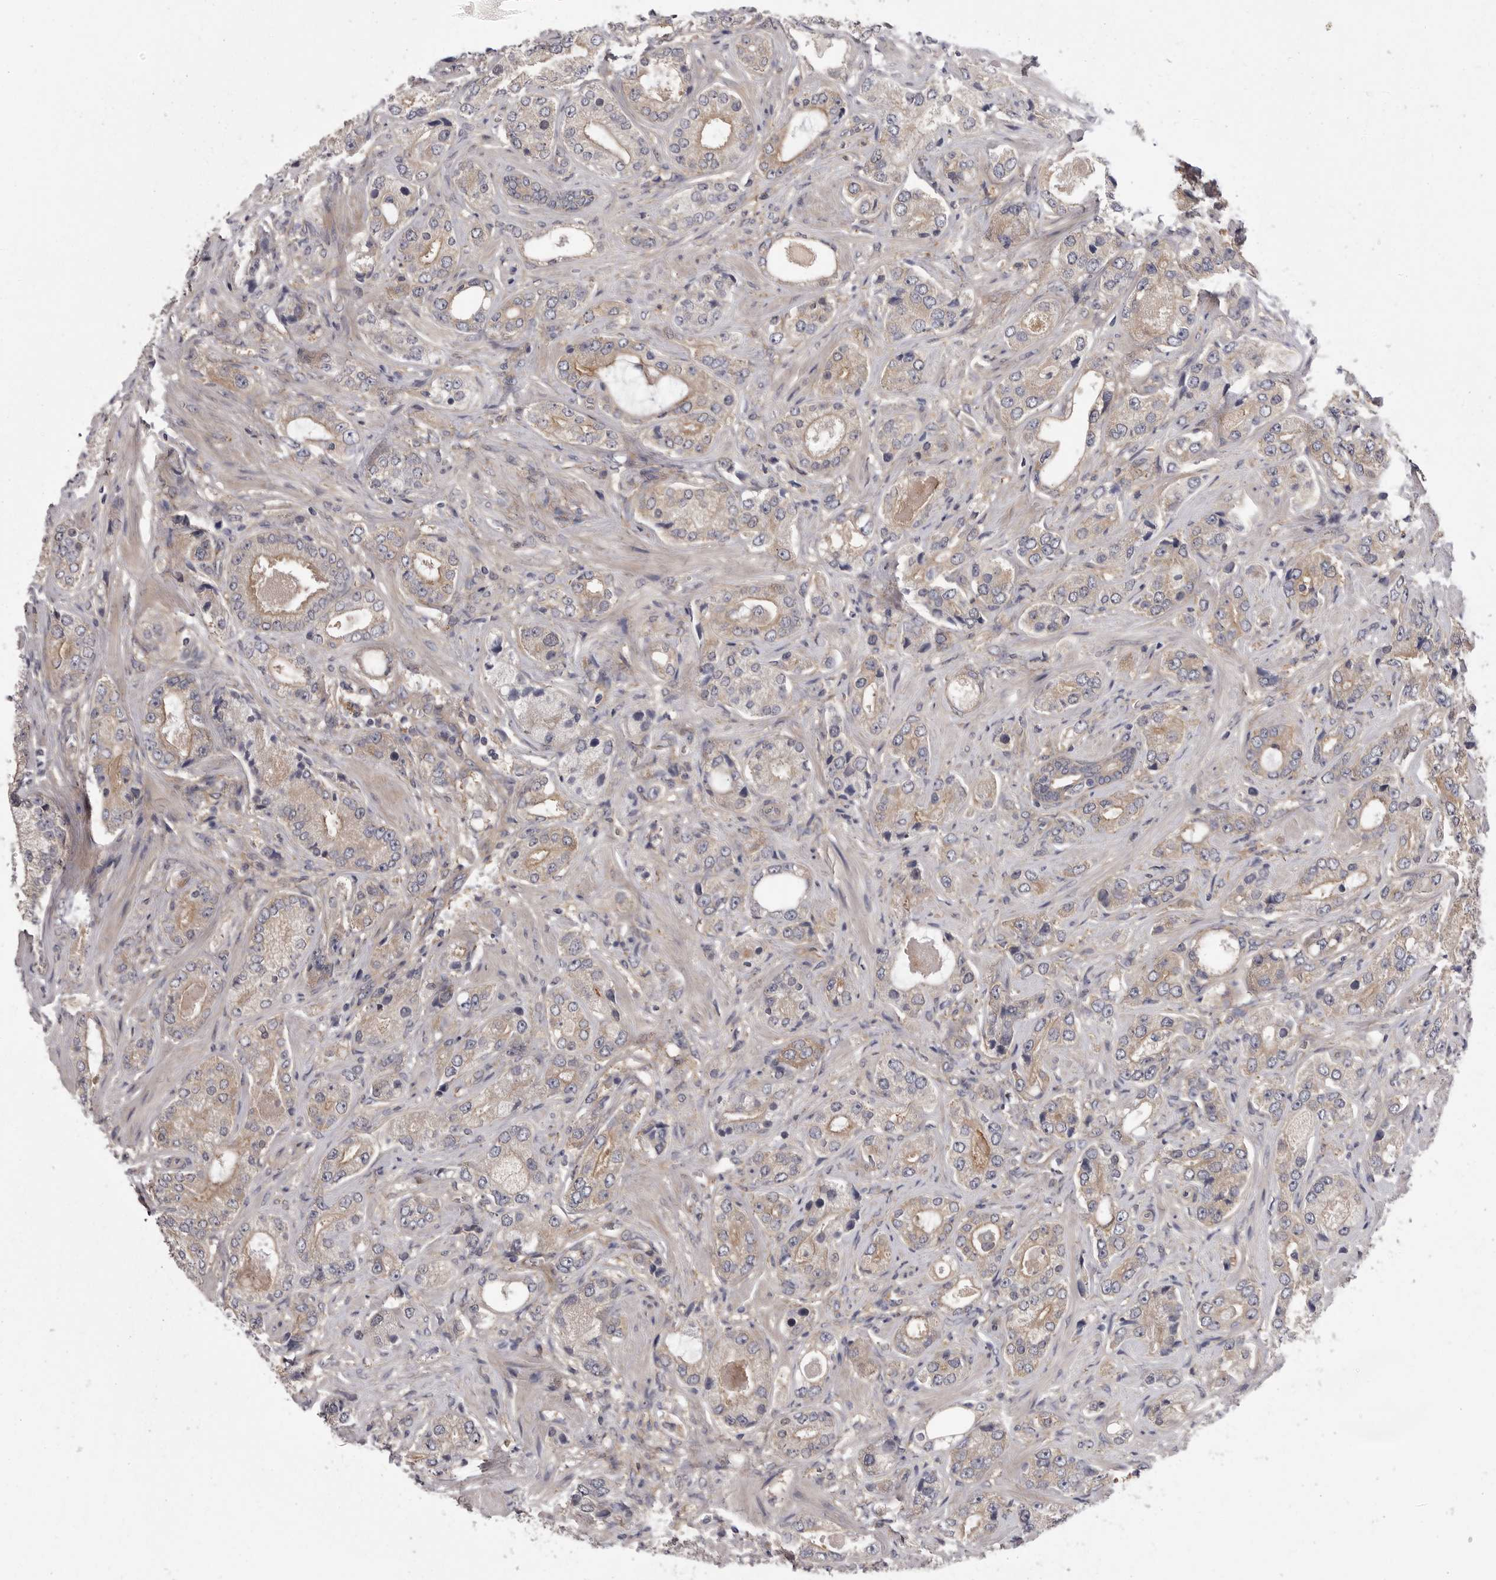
{"staining": {"intensity": "weak", "quantity": "25%-75%", "location": "cytoplasmic/membranous"}, "tissue": "prostate cancer", "cell_type": "Tumor cells", "image_type": "cancer", "snomed": [{"axis": "morphology", "description": "Normal tissue, NOS"}, {"axis": "morphology", "description": "Adenocarcinoma, High grade"}, {"axis": "topography", "description": "Prostate"}, {"axis": "topography", "description": "Peripheral nerve tissue"}], "caption": "High-grade adenocarcinoma (prostate) stained for a protein (brown) shows weak cytoplasmic/membranous positive positivity in about 25%-75% of tumor cells.", "gene": "OSBPL9", "patient": {"sex": "male", "age": 59}}